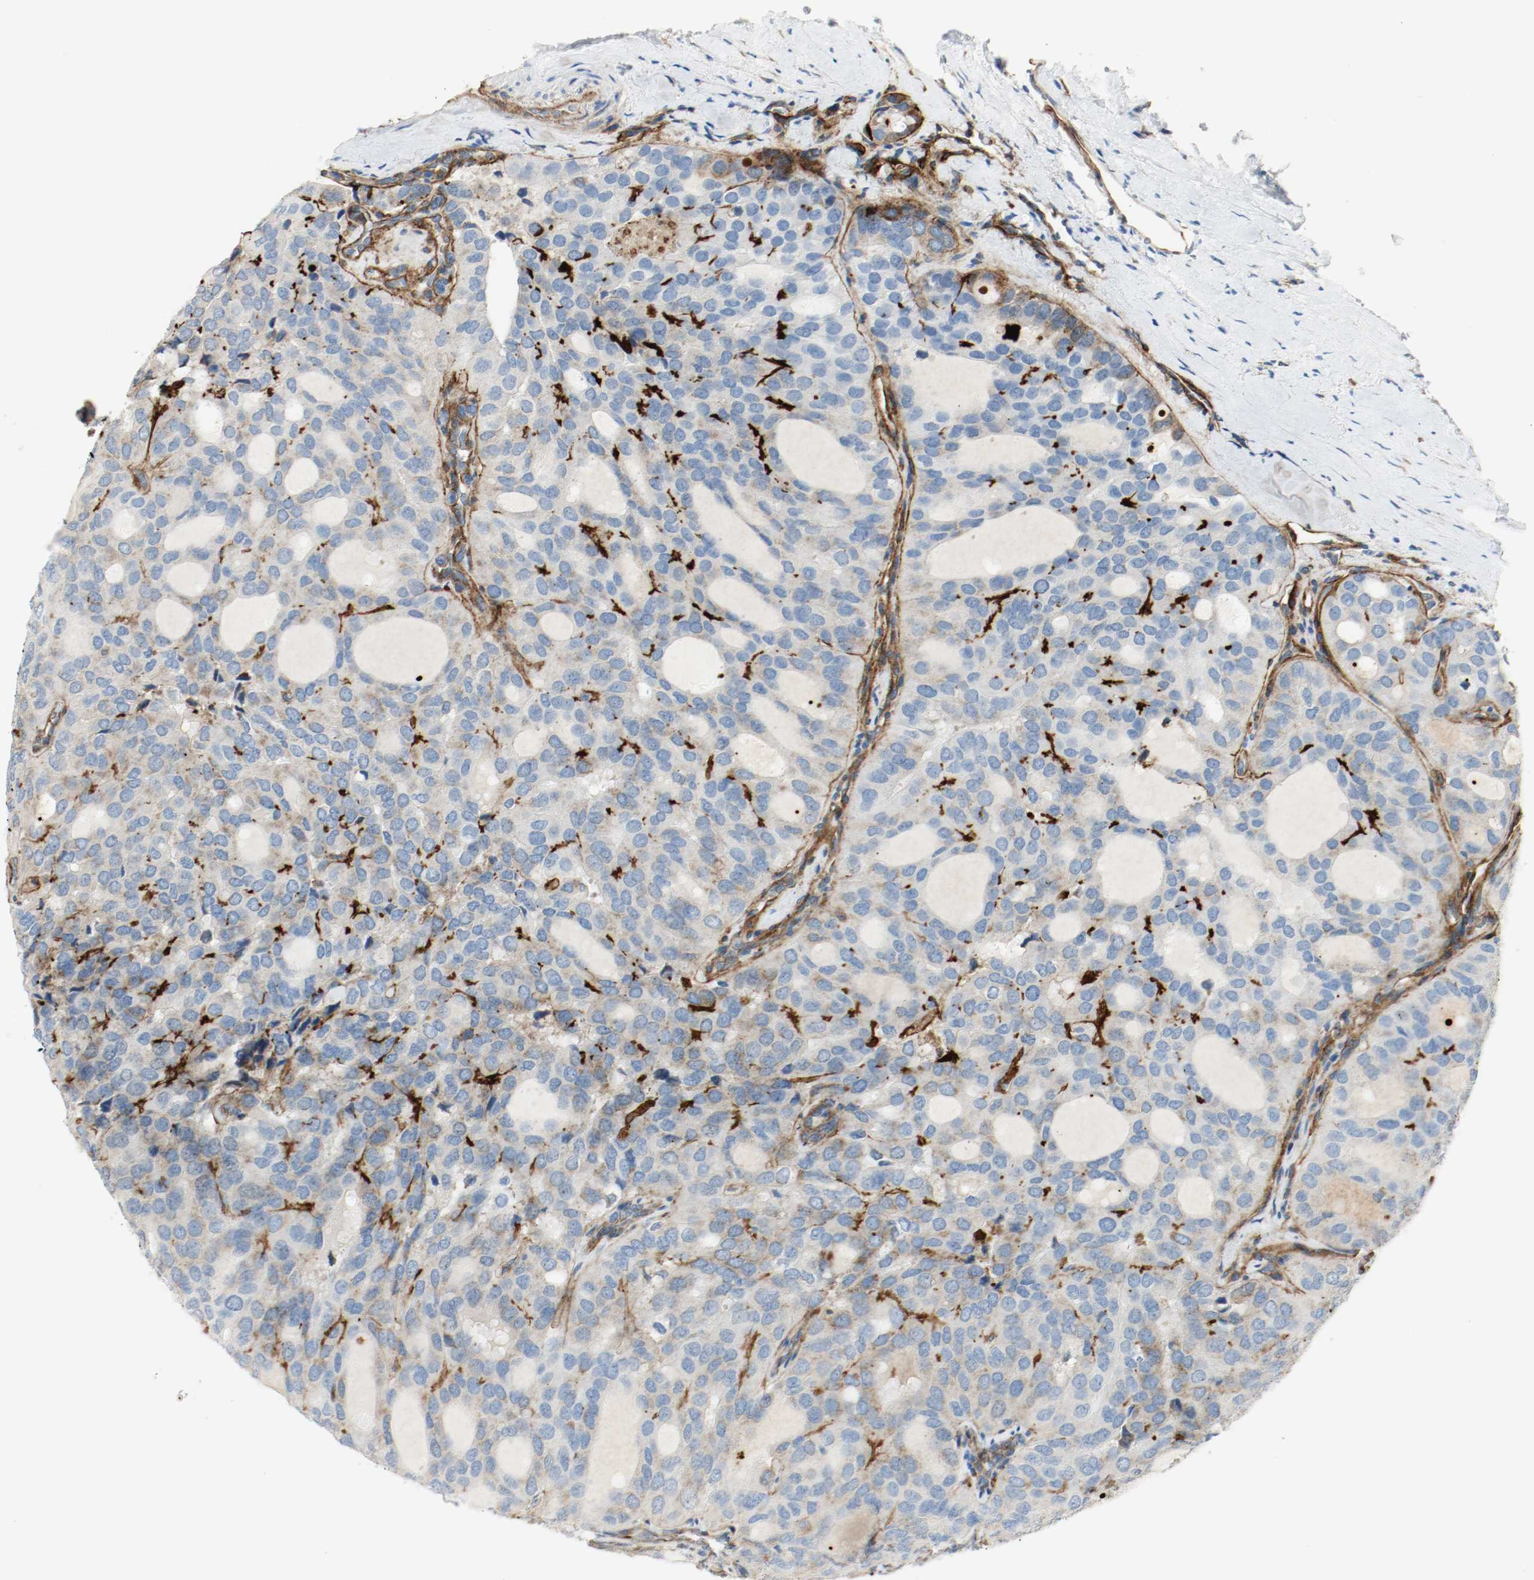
{"staining": {"intensity": "negative", "quantity": "none", "location": "none"}, "tissue": "thyroid cancer", "cell_type": "Tumor cells", "image_type": "cancer", "snomed": [{"axis": "morphology", "description": "Follicular adenoma carcinoma, NOS"}, {"axis": "topography", "description": "Thyroid gland"}], "caption": "Tumor cells show no significant staining in thyroid cancer.", "gene": "LAMB1", "patient": {"sex": "male", "age": 75}}